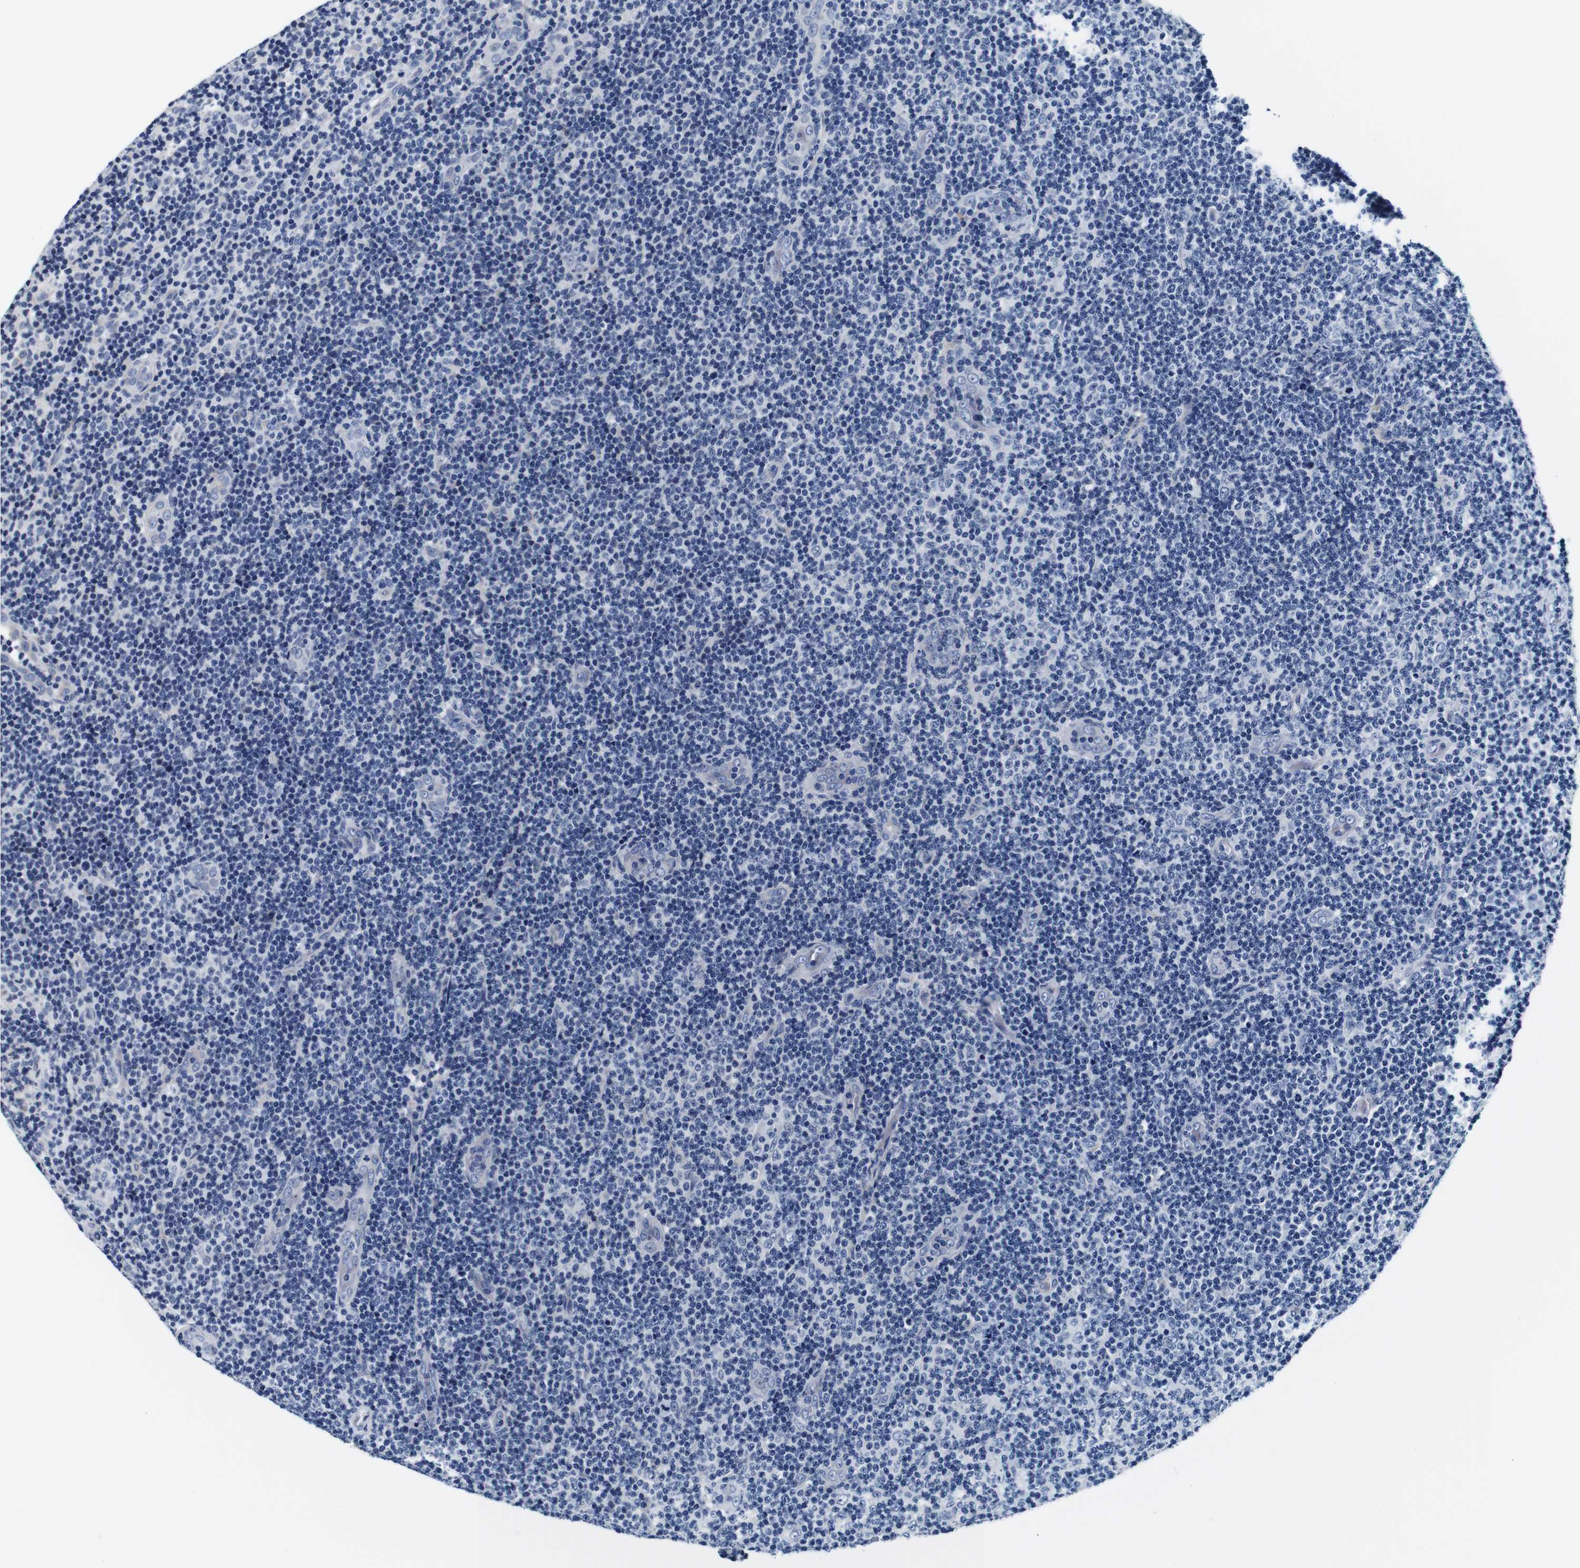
{"staining": {"intensity": "negative", "quantity": "none", "location": "none"}, "tissue": "lymphoma", "cell_type": "Tumor cells", "image_type": "cancer", "snomed": [{"axis": "morphology", "description": "Malignant lymphoma, non-Hodgkin's type, Low grade"}, {"axis": "topography", "description": "Lymph node"}], "caption": "Protein analysis of low-grade malignant lymphoma, non-Hodgkin's type reveals no significant staining in tumor cells.", "gene": "GP1BA", "patient": {"sex": "male", "age": 83}}